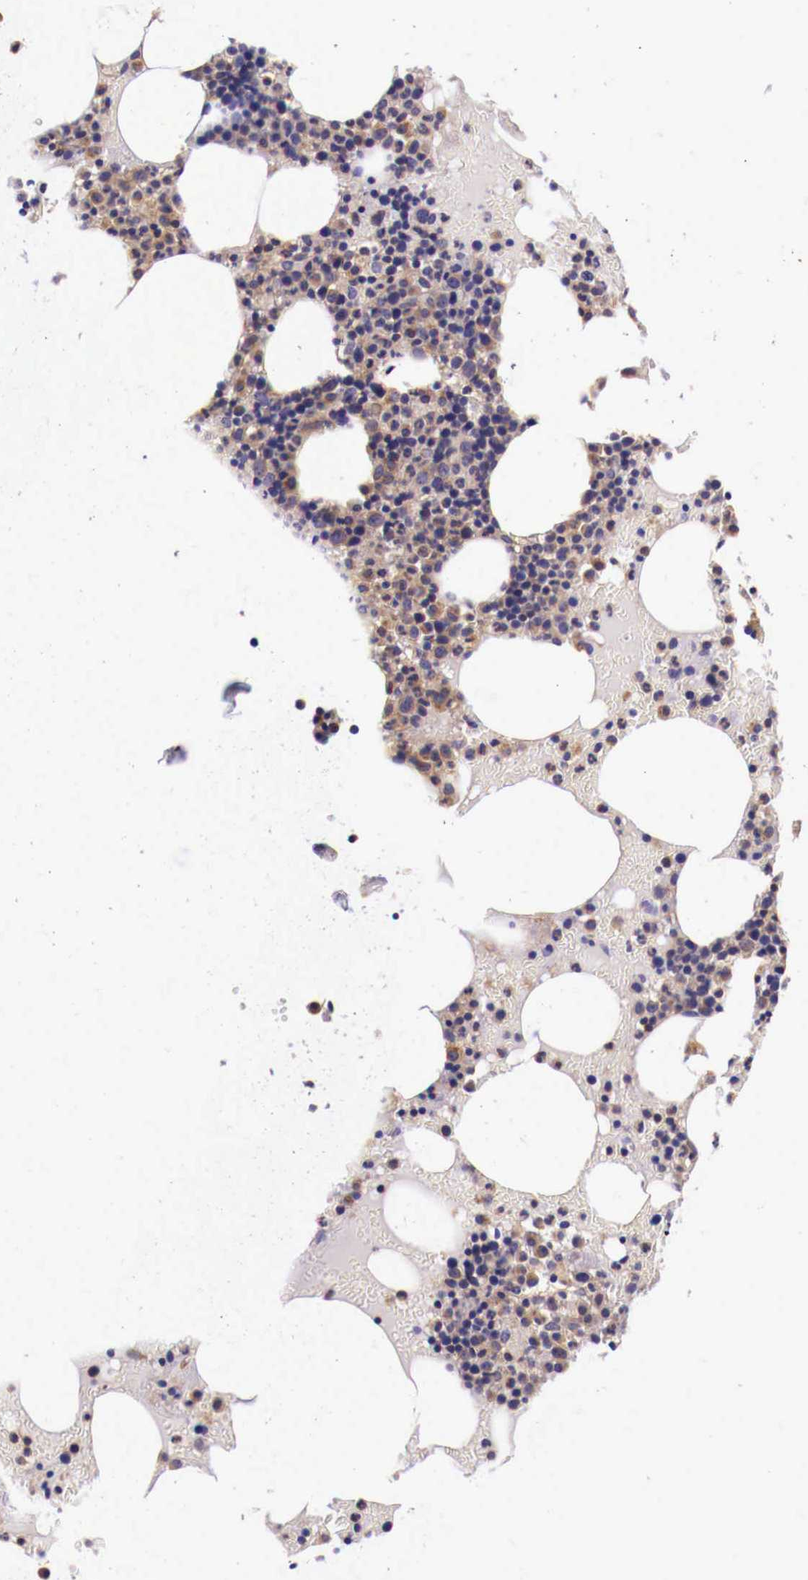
{"staining": {"intensity": "weak", "quantity": ">75%", "location": "cytoplasmic/membranous"}, "tissue": "bone marrow", "cell_type": "Hematopoietic cells", "image_type": "normal", "snomed": [{"axis": "morphology", "description": "Normal tissue, NOS"}, {"axis": "topography", "description": "Bone marrow"}], "caption": "IHC of unremarkable human bone marrow displays low levels of weak cytoplasmic/membranous staining in approximately >75% of hematopoietic cells.", "gene": "GRIPAP1", "patient": {"sex": "female", "age": 88}}